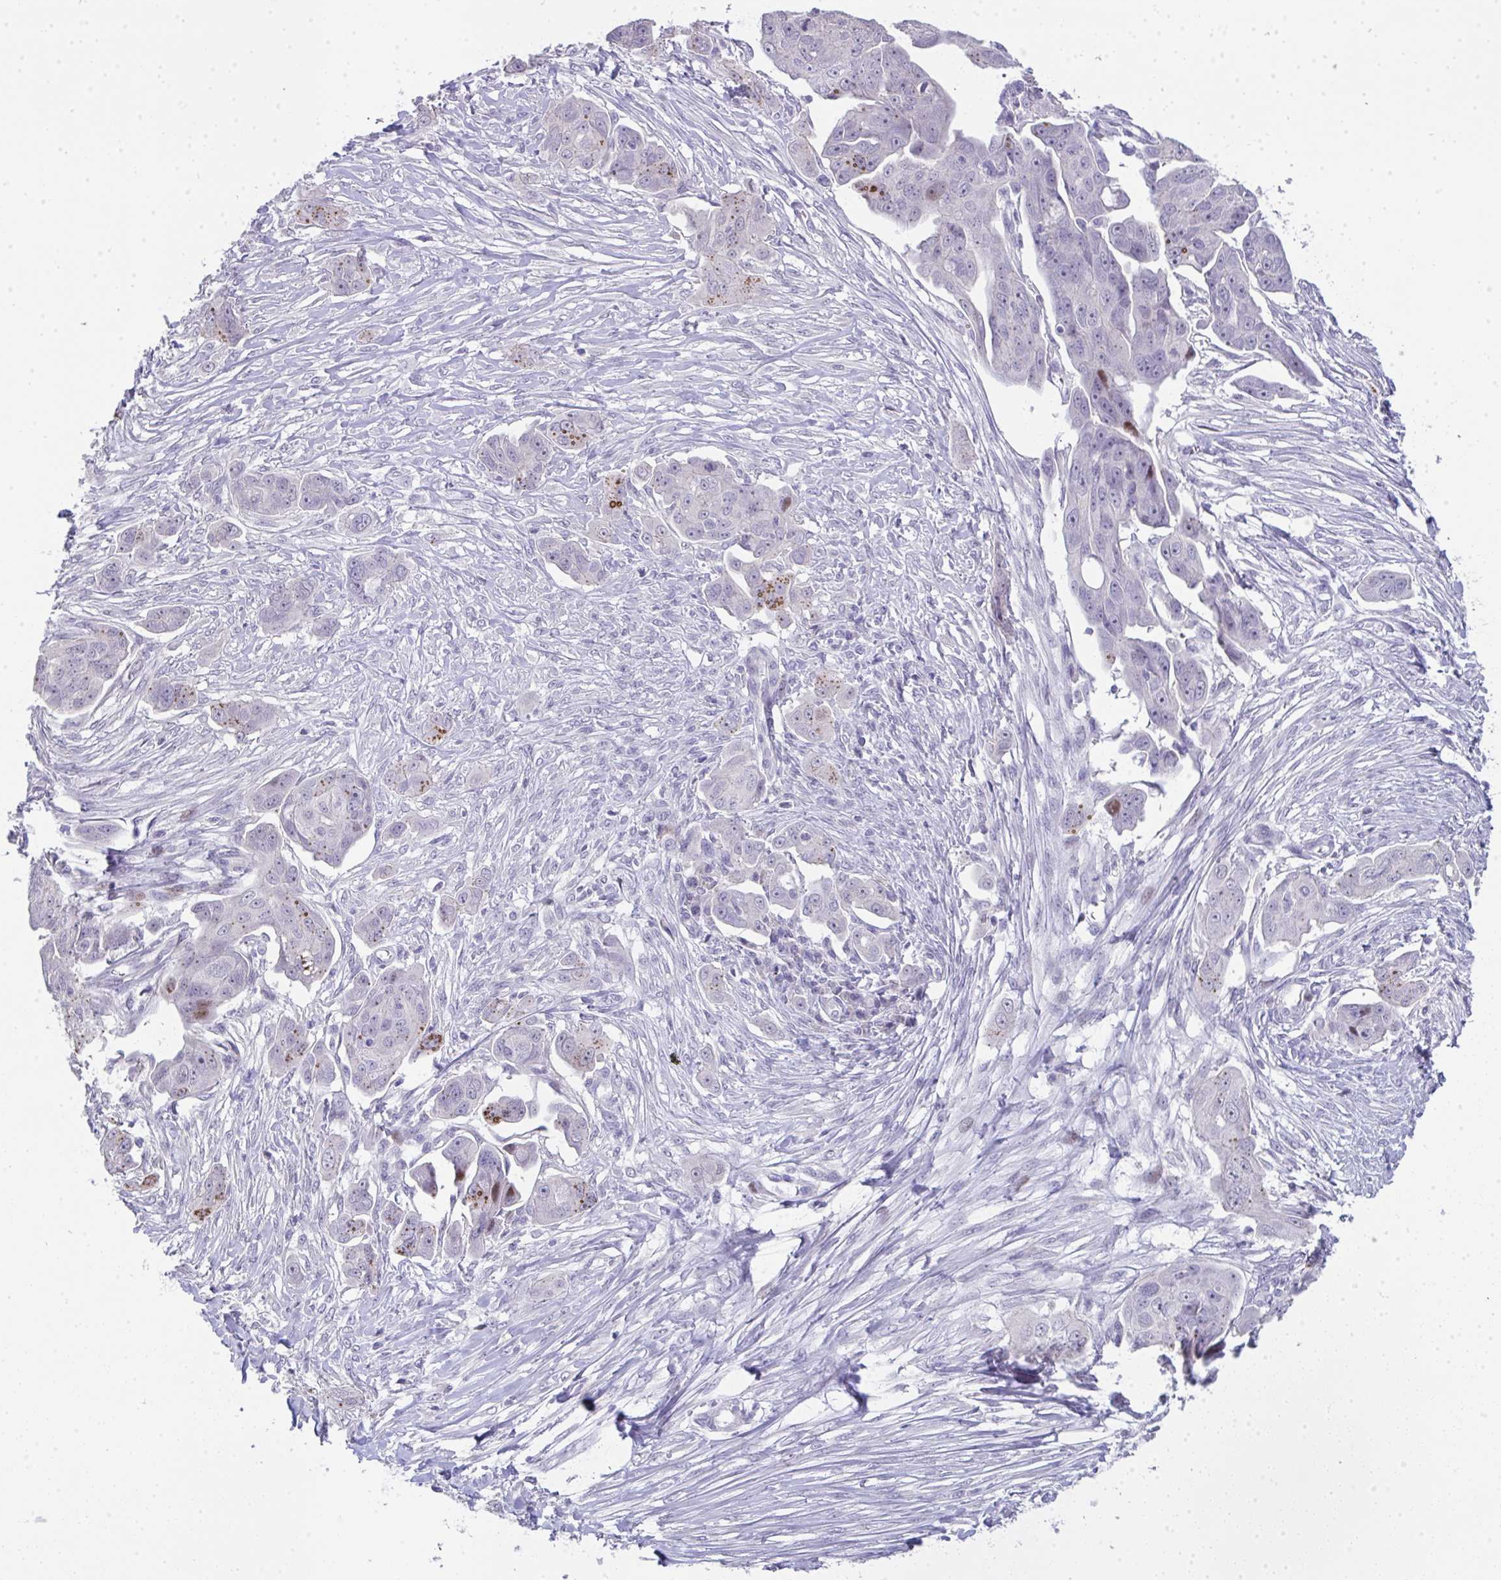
{"staining": {"intensity": "moderate", "quantity": "<25%", "location": "nuclear"}, "tissue": "ovarian cancer", "cell_type": "Tumor cells", "image_type": "cancer", "snomed": [{"axis": "morphology", "description": "Carcinoma, endometroid"}, {"axis": "topography", "description": "Ovary"}], "caption": "Ovarian cancer (endometroid carcinoma) stained with immunohistochemistry demonstrates moderate nuclear staining in about <25% of tumor cells.", "gene": "GALNT16", "patient": {"sex": "female", "age": 70}}